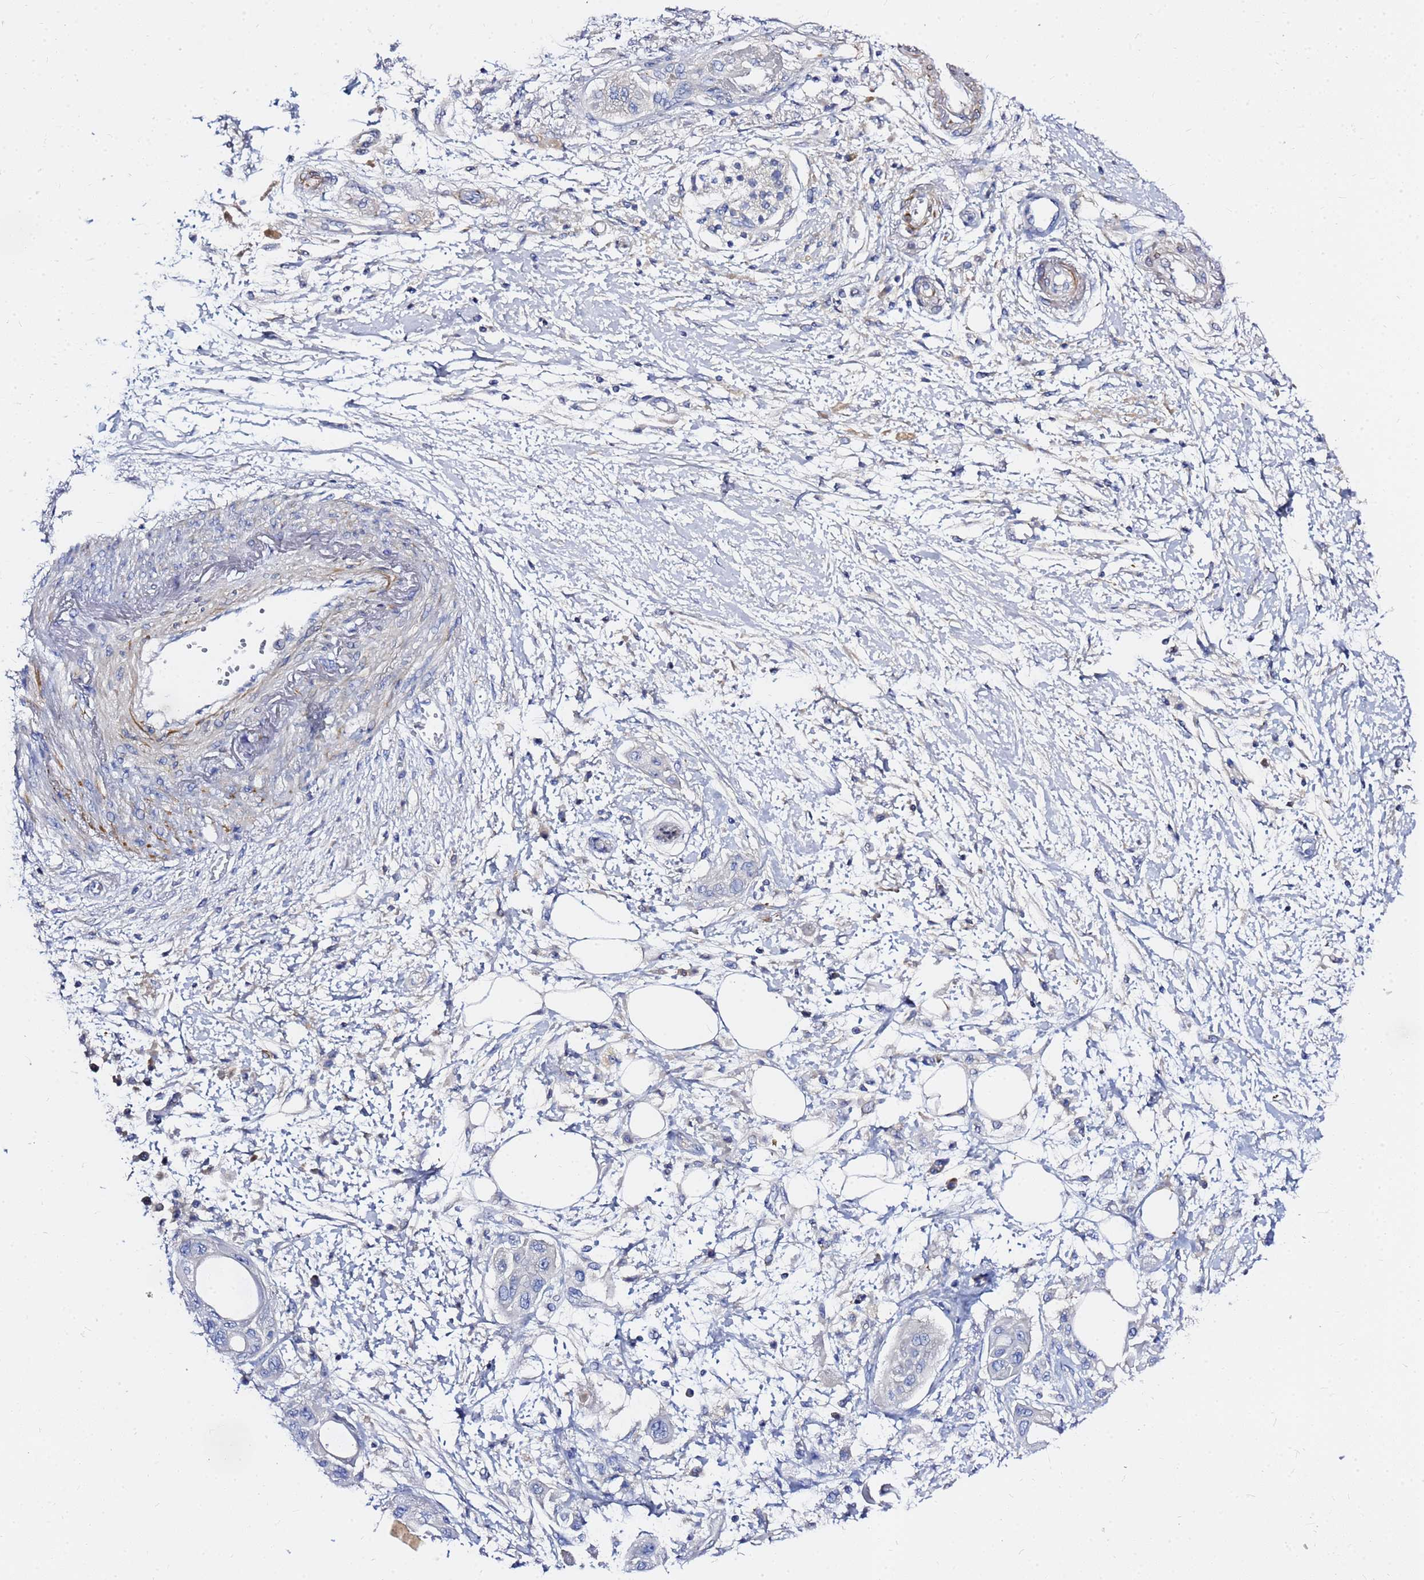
{"staining": {"intensity": "negative", "quantity": "none", "location": "none"}, "tissue": "pancreatic cancer", "cell_type": "Tumor cells", "image_type": "cancer", "snomed": [{"axis": "morphology", "description": "Adenocarcinoma, NOS"}, {"axis": "topography", "description": "Pancreas"}], "caption": "Immunohistochemistry image of neoplastic tissue: human pancreatic cancer (adenocarcinoma) stained with DAB displays no significant protein expression in tumor cells. Brightfield microscopy of immunohistochemistry stained with DAB (brown) and hematoxylin (blue), captured at high magnification.", "gene": "ZNF552", "patient": {"sex": "male", "age": 68}}